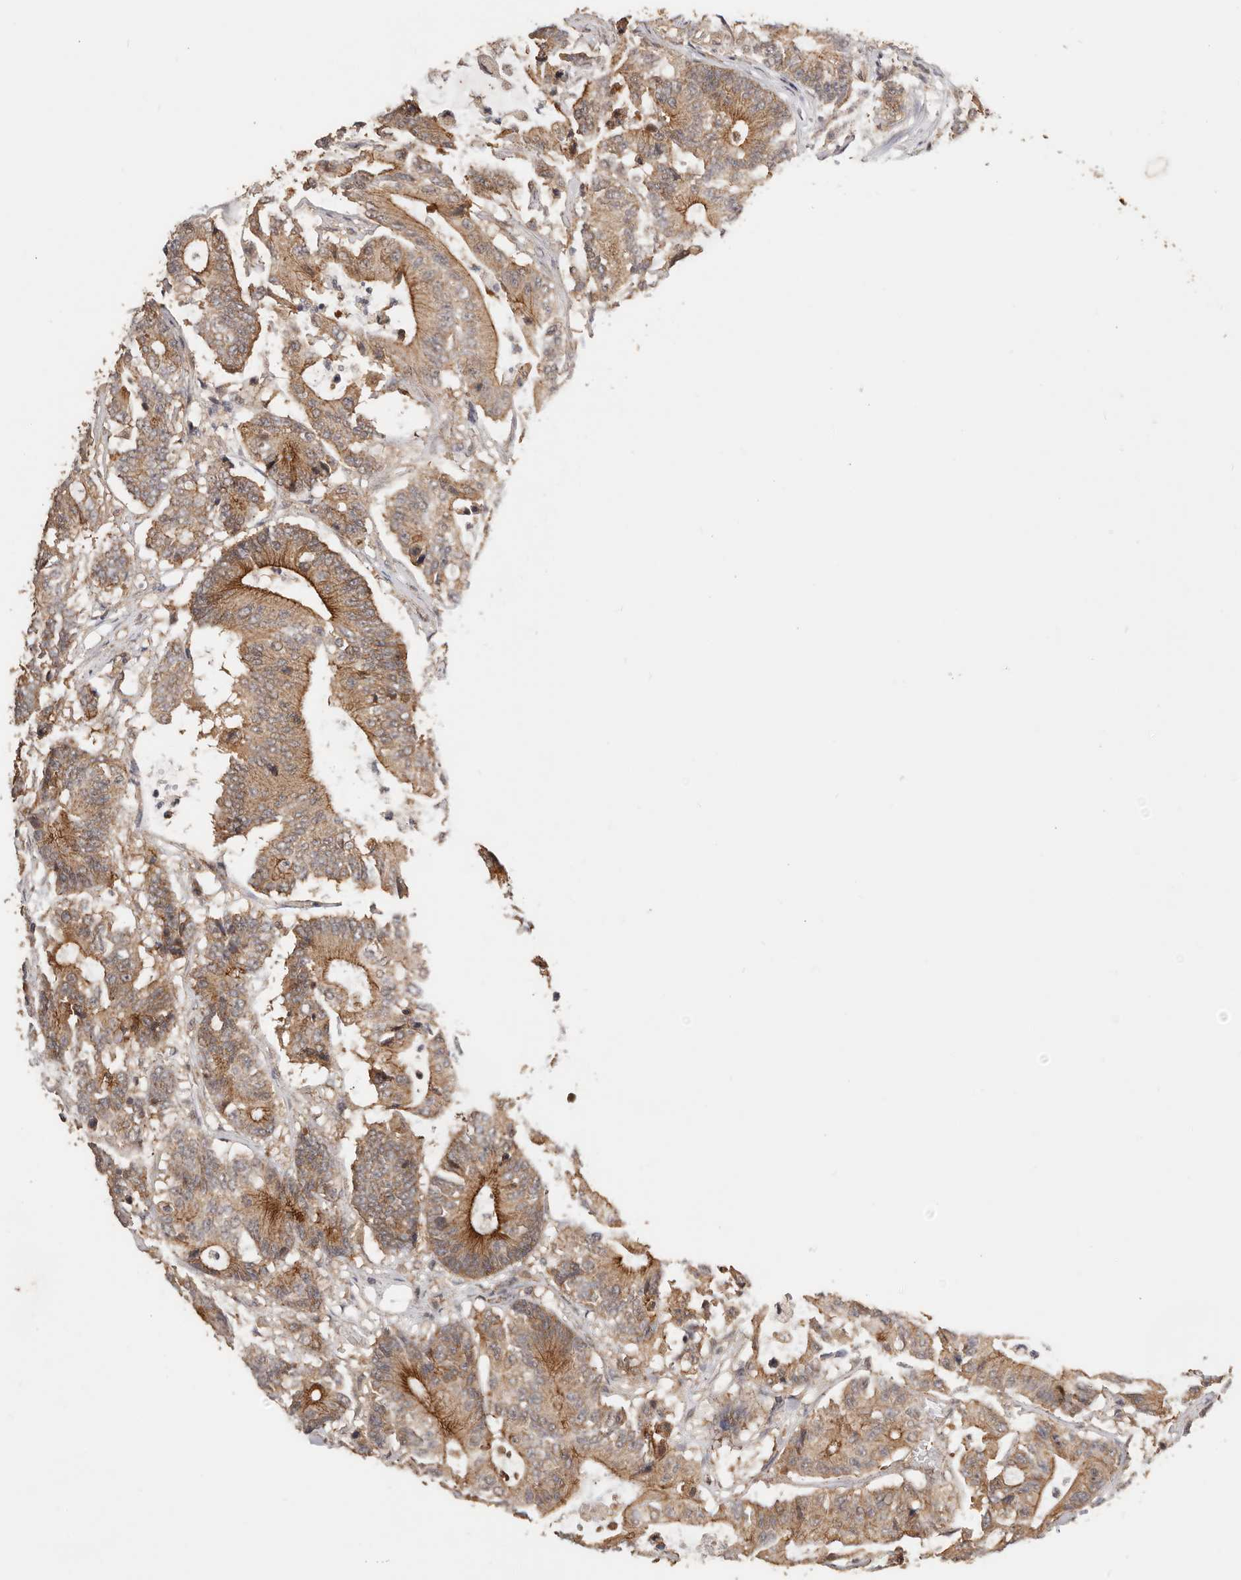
{"staining": {"intensity": "moderate", "quantity": ">75%", "location": "cytoplasmic/membranous"}, "tissue": "colorectal cancer", "cell_type": "Tumor cells", "image_type": "cancer", "snomed": [{"axis": "morphology", "description": "Adenocarcinoma, NOS"}, {"axis": "topography", "description": "Colon"}], "caption": "Immunohistochemical staining of colorectal cancer (adenocarcinoma) displays medium levels of moderate cytoplasmic/membranous protein positivity in about >75% of tumor cells. Nuclei are stained in blue.", "gene": "AFDN", "patient": {"sex": "female", "age": 84}}